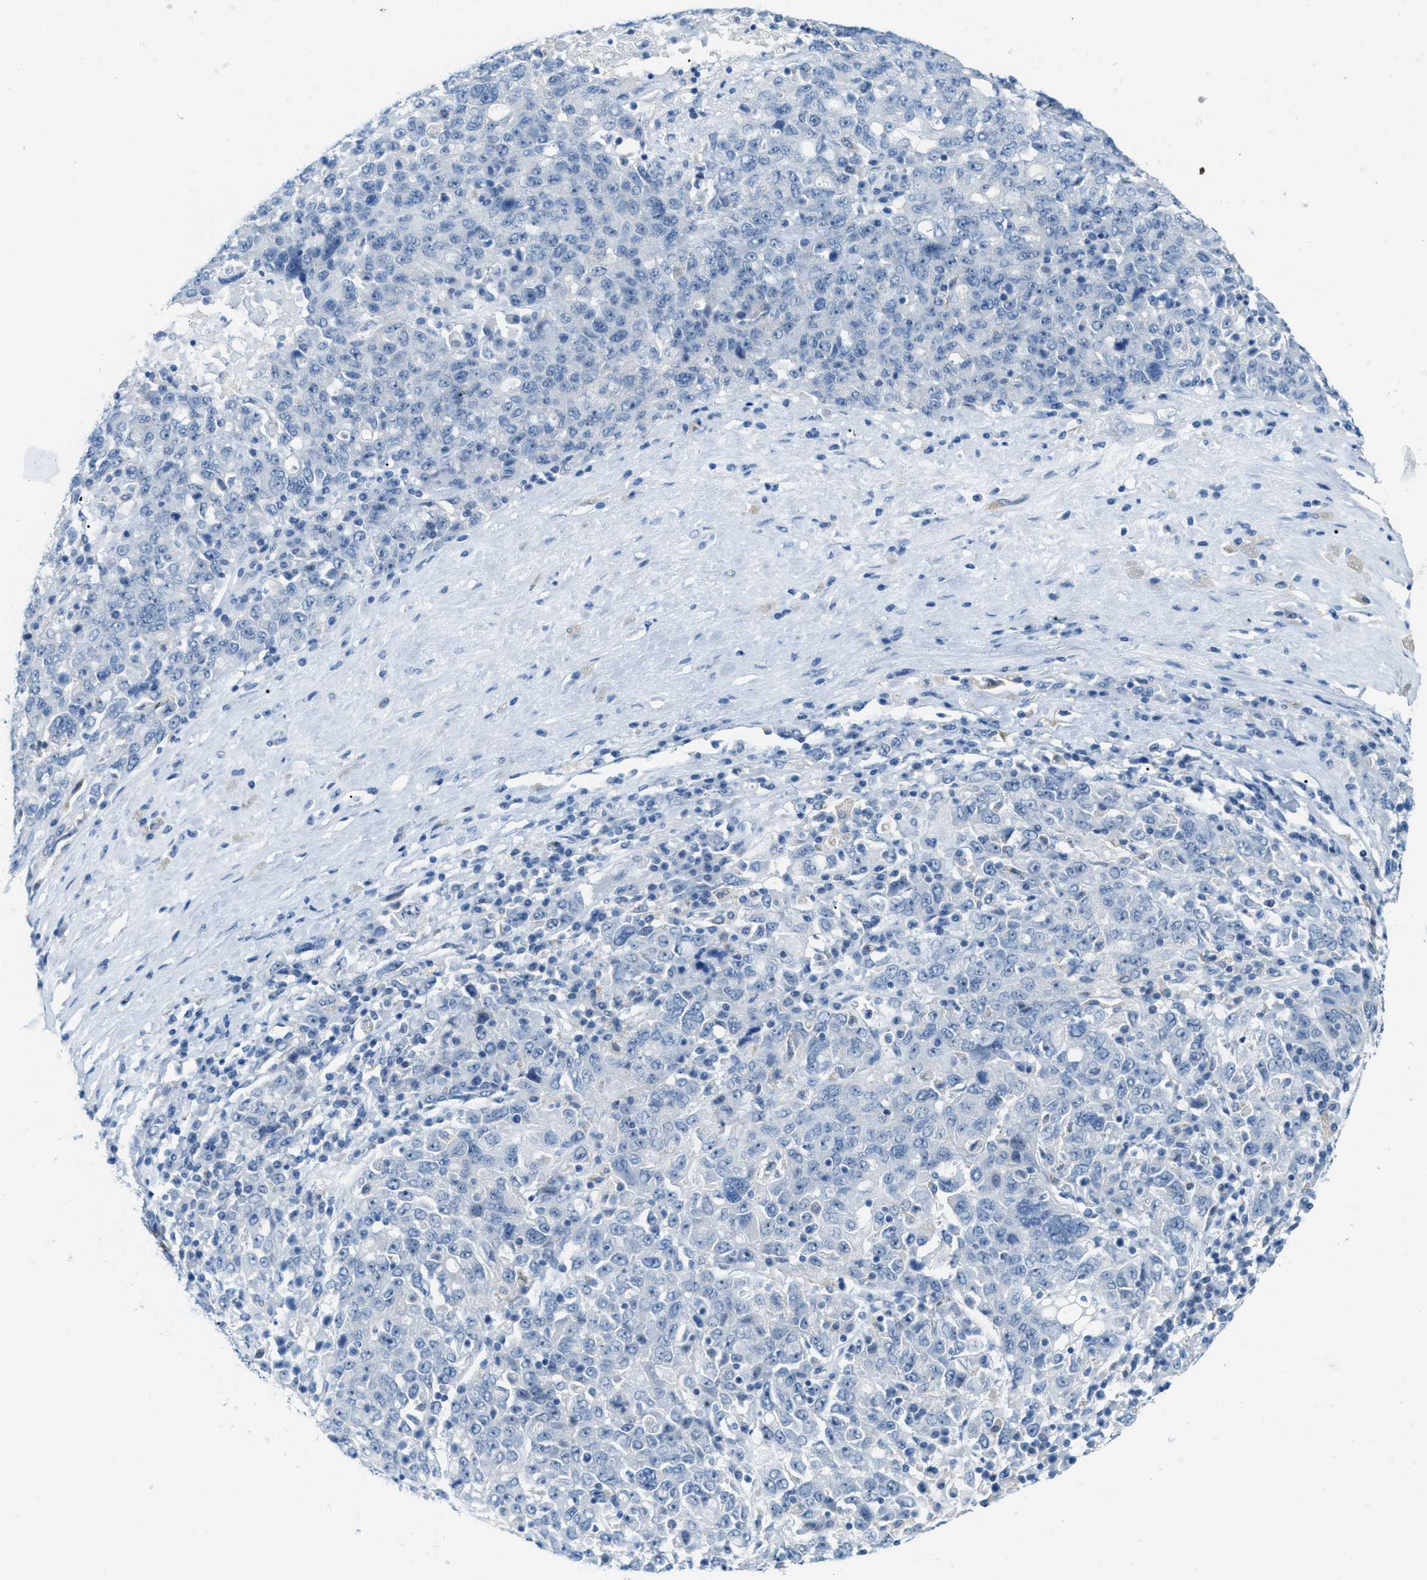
{"staining": {"intensity": "negative", "quantity": "none", "location": "none"}, "tissue": "ovarian cancer", "cell_type": "Tumor cells", "image_type": "cancer", "snomed": [{"axis": "morphology", "description": "Carcinoma, endometroid"}, {"axis": "topography", "description": "Ovary"}], "caption": "The image displays no significant expression in tumor cells of ovarian cancer.", "gene": "PHRF1", "patient": {"sex": "female", "age": 62}}